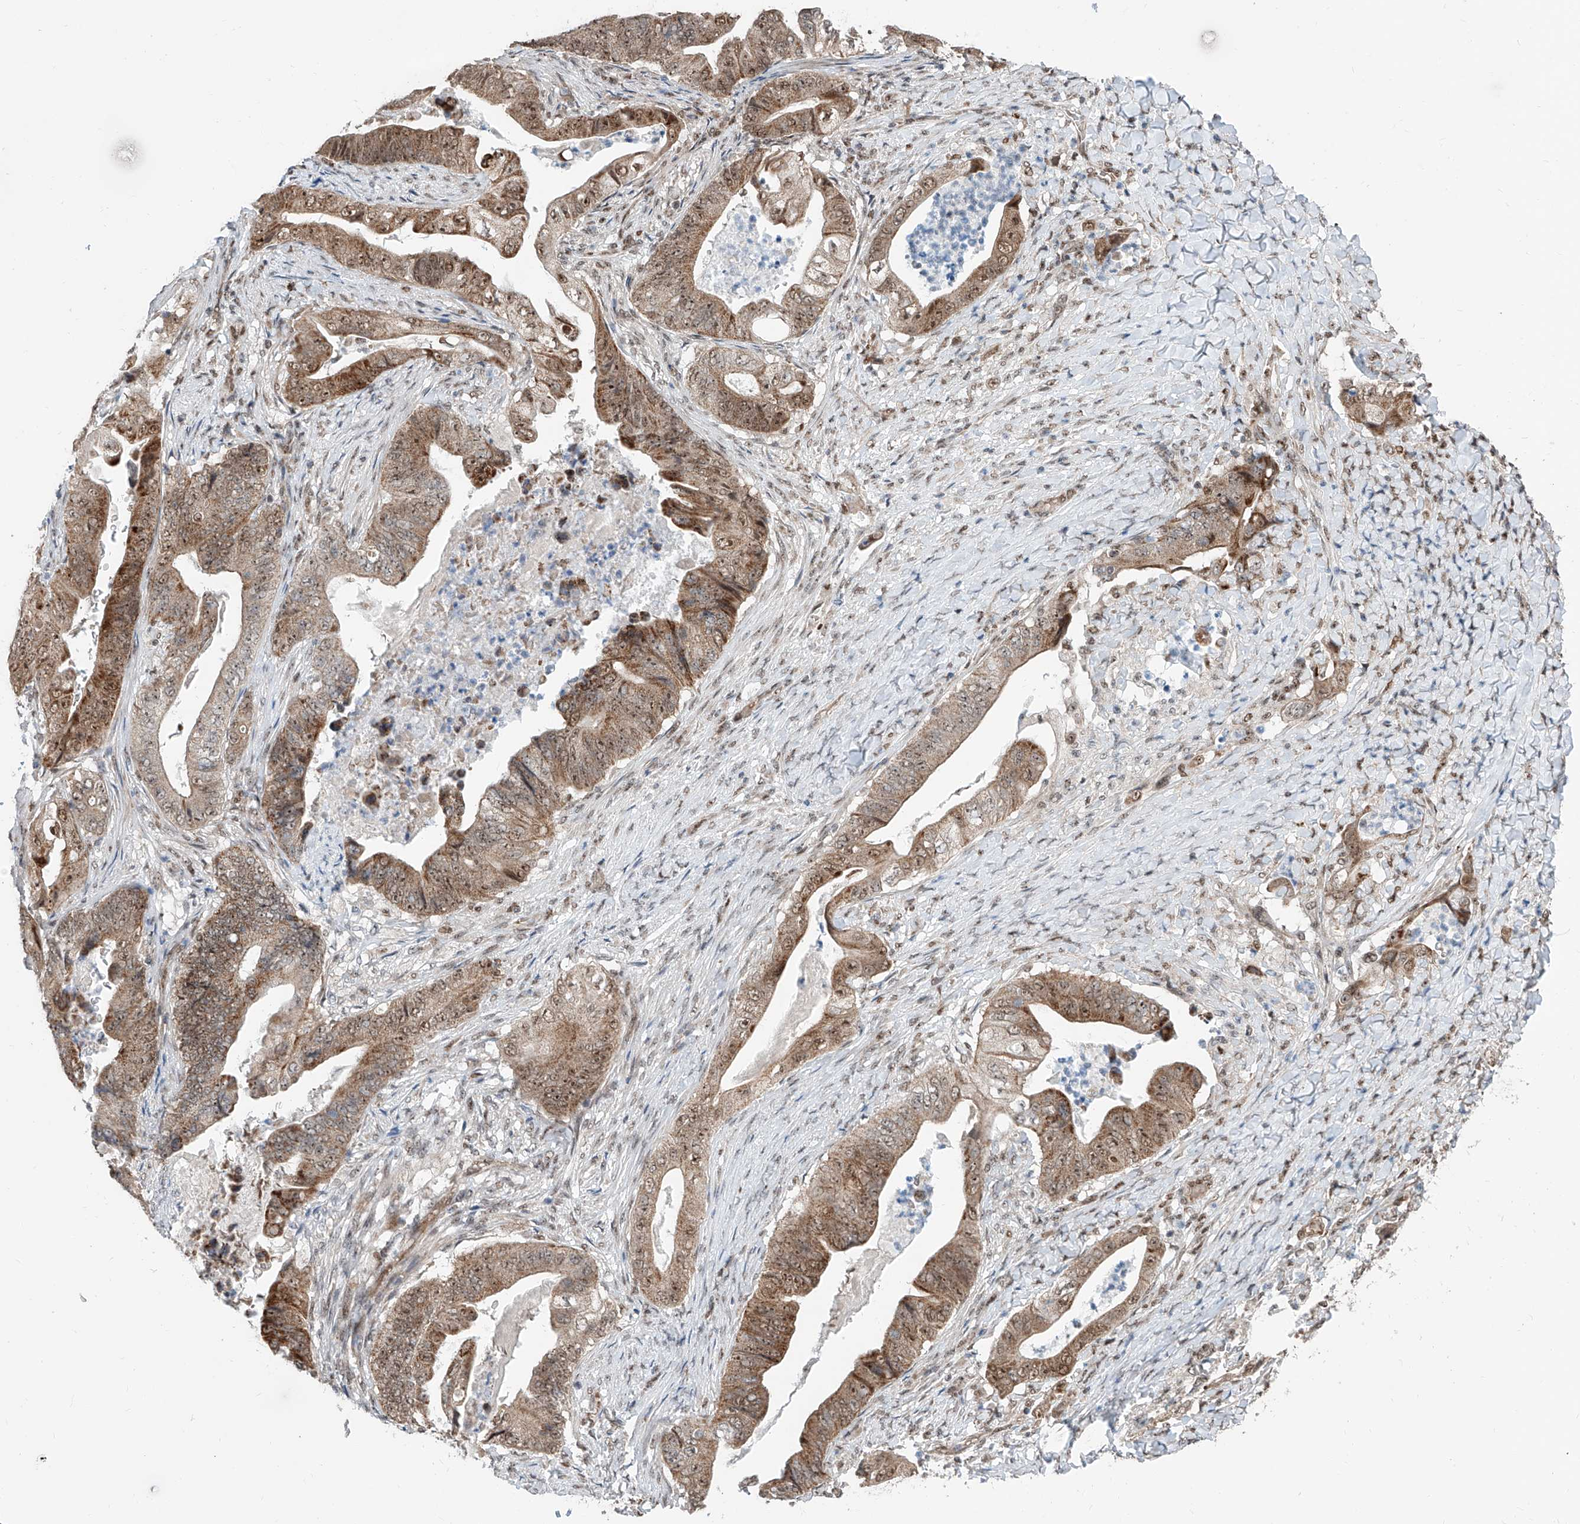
{"staining": {"intensity": "moderate", "quantity": ">75%", "location": "cytoplasmic/membranous,nuclear"}, "tissue": "stomach cancer", "cell_type": "Tumor cells", "image_type": "cancer", "snomed": [{"axis": "morphology", "description": "Adenocarcinoma, NOS"}, {"axis": "topography", "description": "Stomach"}], "caption": "DAB (3,3'-diaminobenzidine) immunohistochemical staining of human stomach cancer (adenocarcinoma) reveals moderate cytoplasmic/membranous and nuclear protein staining in about >75% of tumor cells. (Brightfield microscopy of DAB IHC at high magnification).", "gene": "SDE2", "patient": {"sex": "female", "age": 73}}